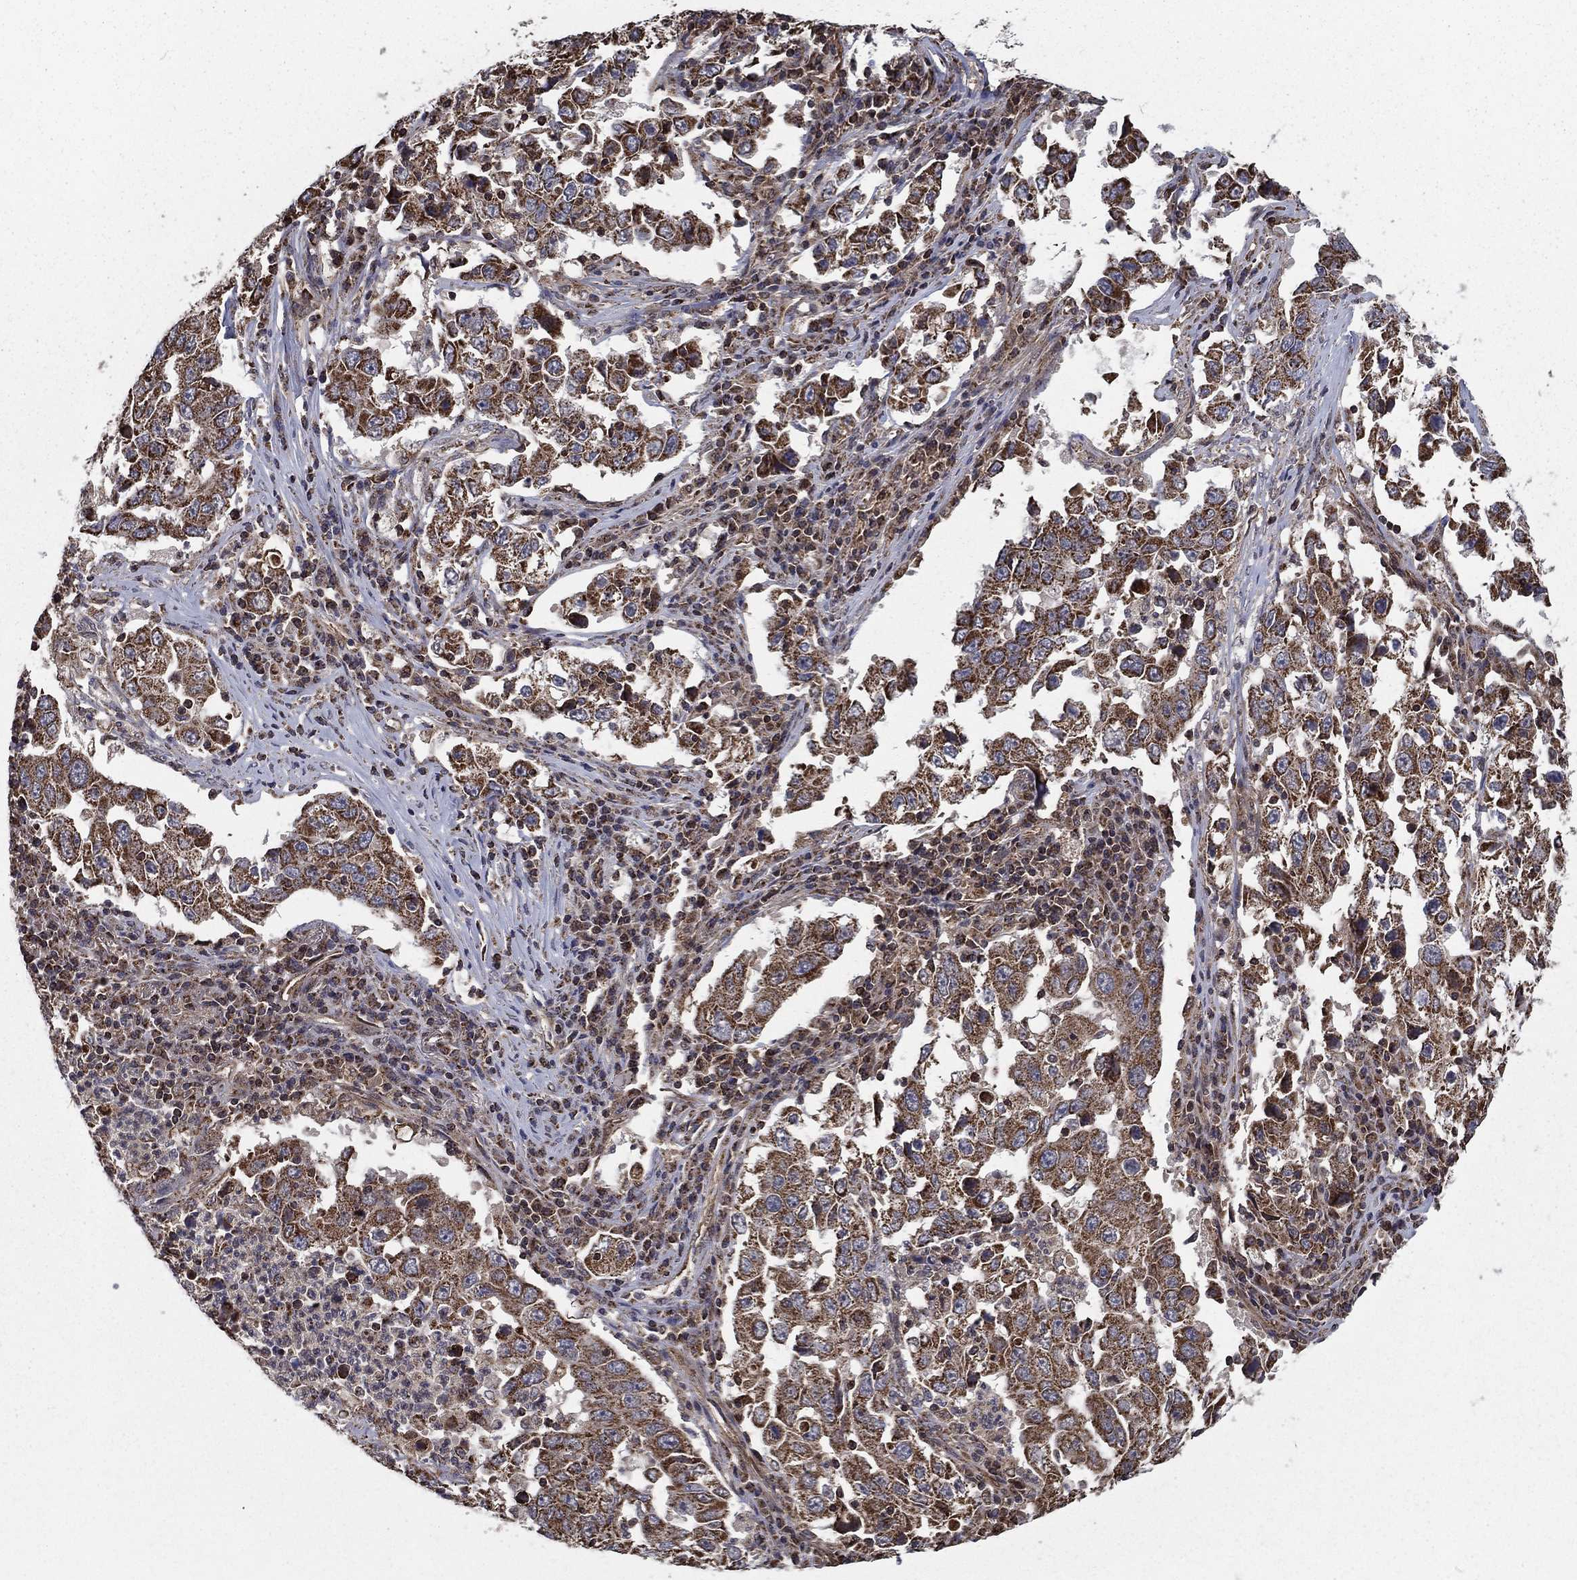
{"staining": {"intensity": "moderate", "quantity": ">75%", "location": "cytoplasmic/membranous"}, "tissue": "lung cancer", "cell_type": "Tumor cells", "image_type": "cancer", "snomed": [{"axis": "morphology", "description": "Adenocarcinoma, NOS"}, {"axis": "topography", "description": "Lung"}], "caption": "Lung cancer (adenocarcinoma) stained with DAB immunohistochemistry (IHC) shows medium levels of moderate cytoplasmic/membranous positivity in approximately >75% of tumor cells.", "gene": "RIGI", "patient": {"sex": "male", "age": 73}}